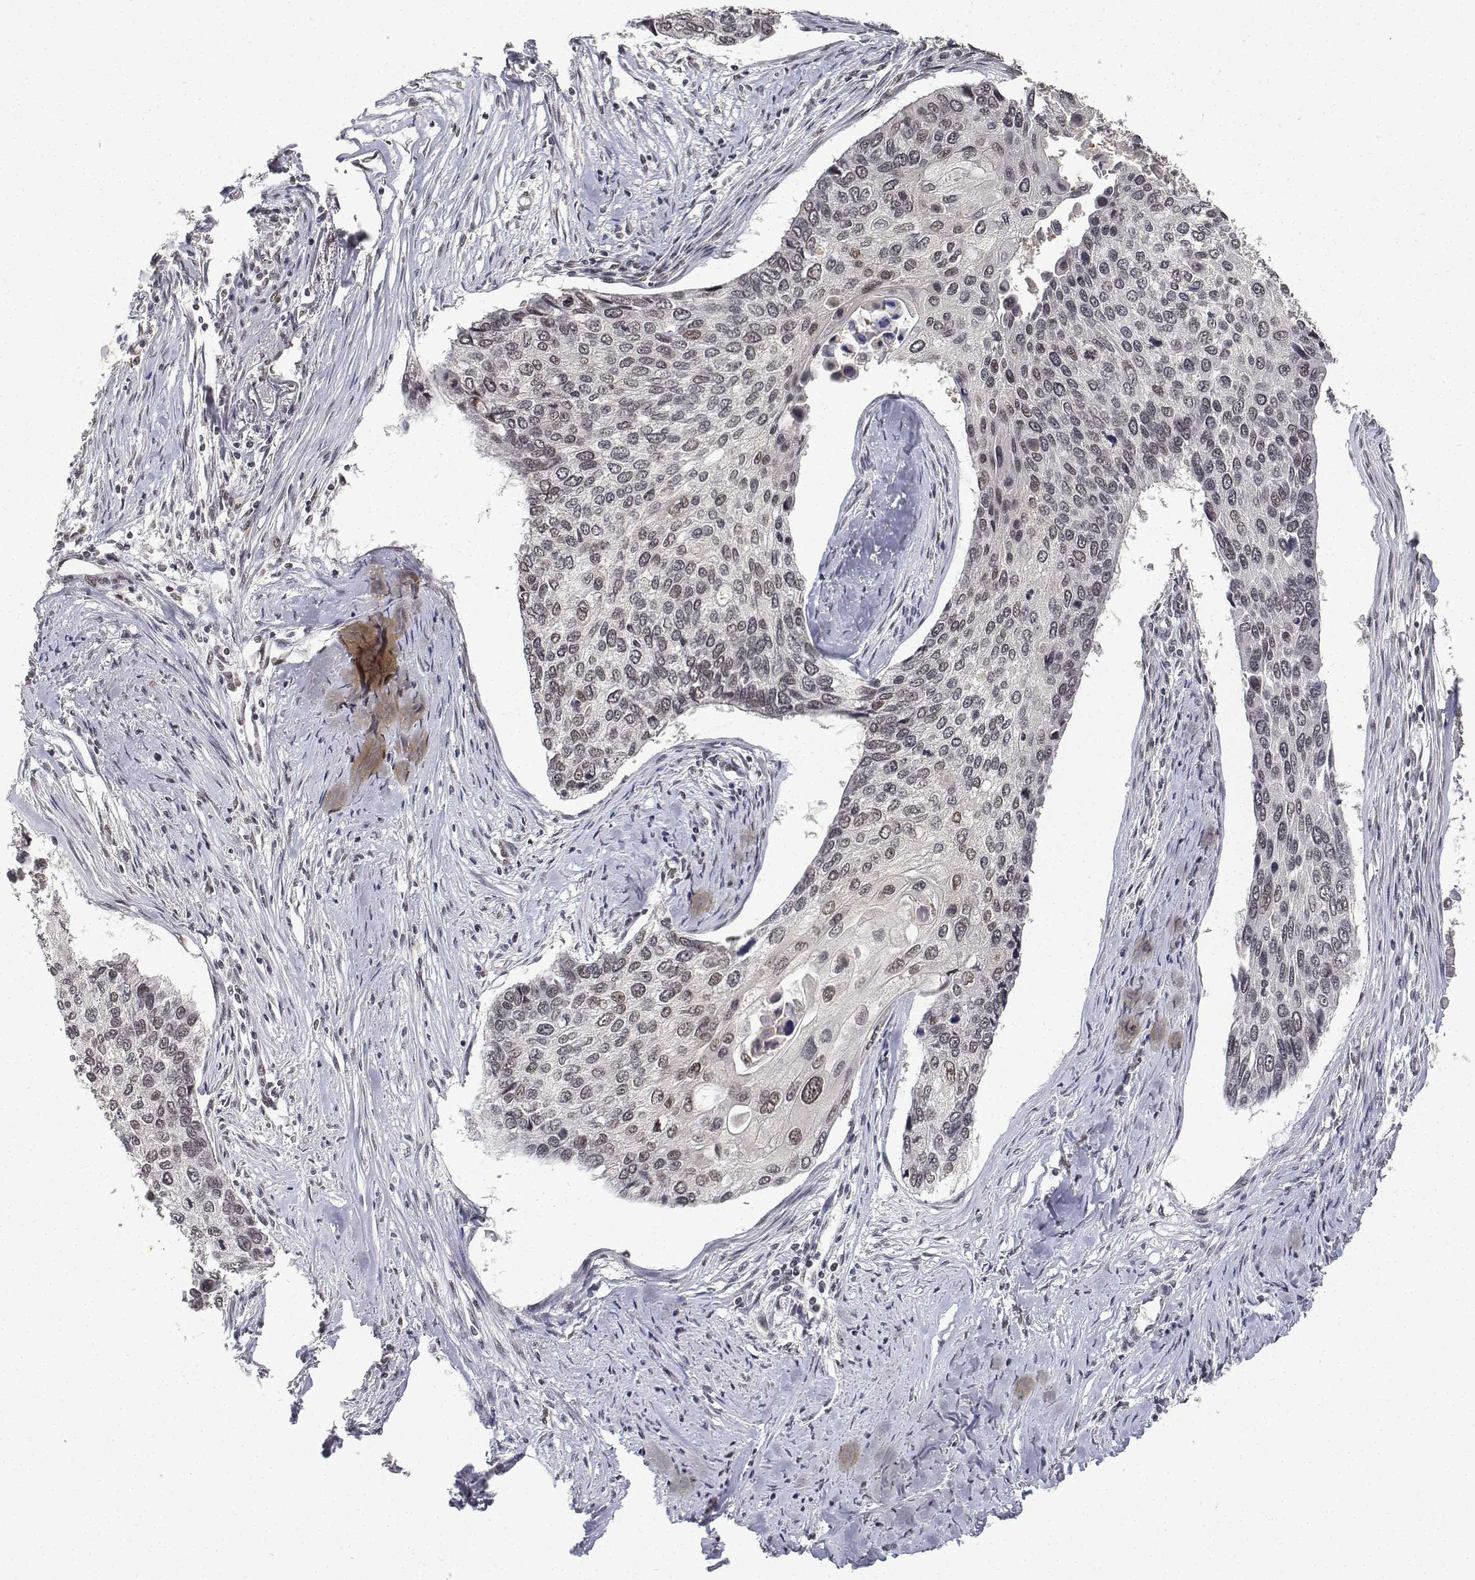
{"staining": {"intensity": "weak", "quantity": "<25%", "location": "nuclear"}, "tissue": "lung cancer", "cell_type": "Tumor cells", "image_type": "cancer", "snomed": [{"axis": "morphology", "description": "Squamous cell carcinoma, NOS"}, {"axis": "morphology", "description": "Squamous cell carcinoma, metastatic, NOS"}, {"axis": "topography", "description": "Lung"}], "caption": "Immunohistochemical staining of lung cancer (metastatic squamous cell carcinoma) shows no significant expression in tumor cells.", "gene": "ATRX", "patient": {"sex": "male", "age": 63}}